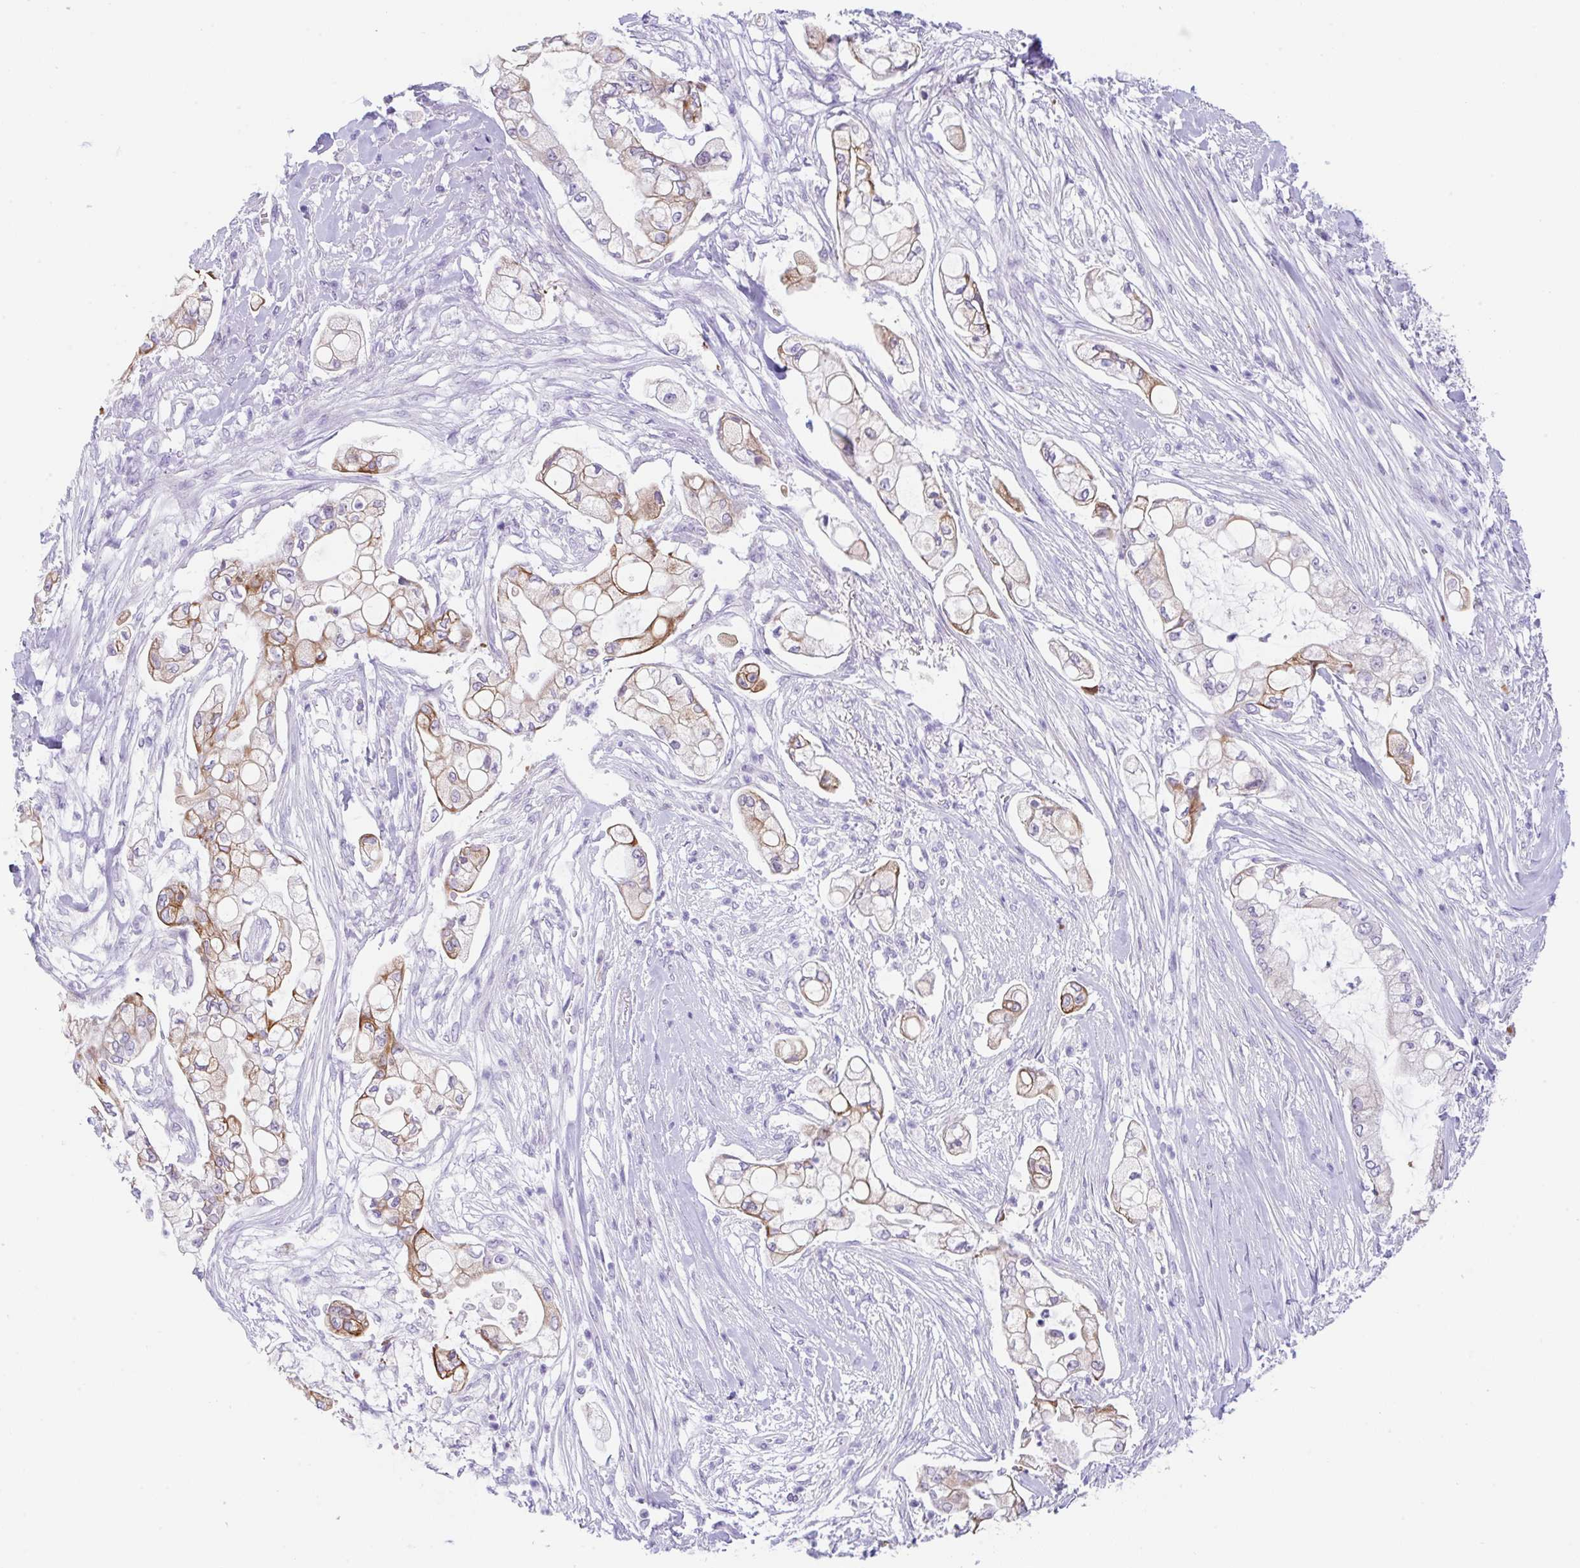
{"staining": {"intensity": "moderate", "quantity": "25%-75%", "location": "cytoplasmic/membranous"}, "tissue": "pancreatic cancer", "cell_type": "Tumor cells", "image_type": "cancer", "snomed": [{"axis": "morphology", "description": "Adenocarcinoma, NOS"}, {"axis": "topography", "description": "Pancreas"}], "caption": "This is an image of IHC staining of pancreatic adenocarcinoma, which shows moderate expression in the cytoplasmic/membranous of tumor cells.", "gene": "TRAF4", "patient": {"sex": "female", "age": 69}}